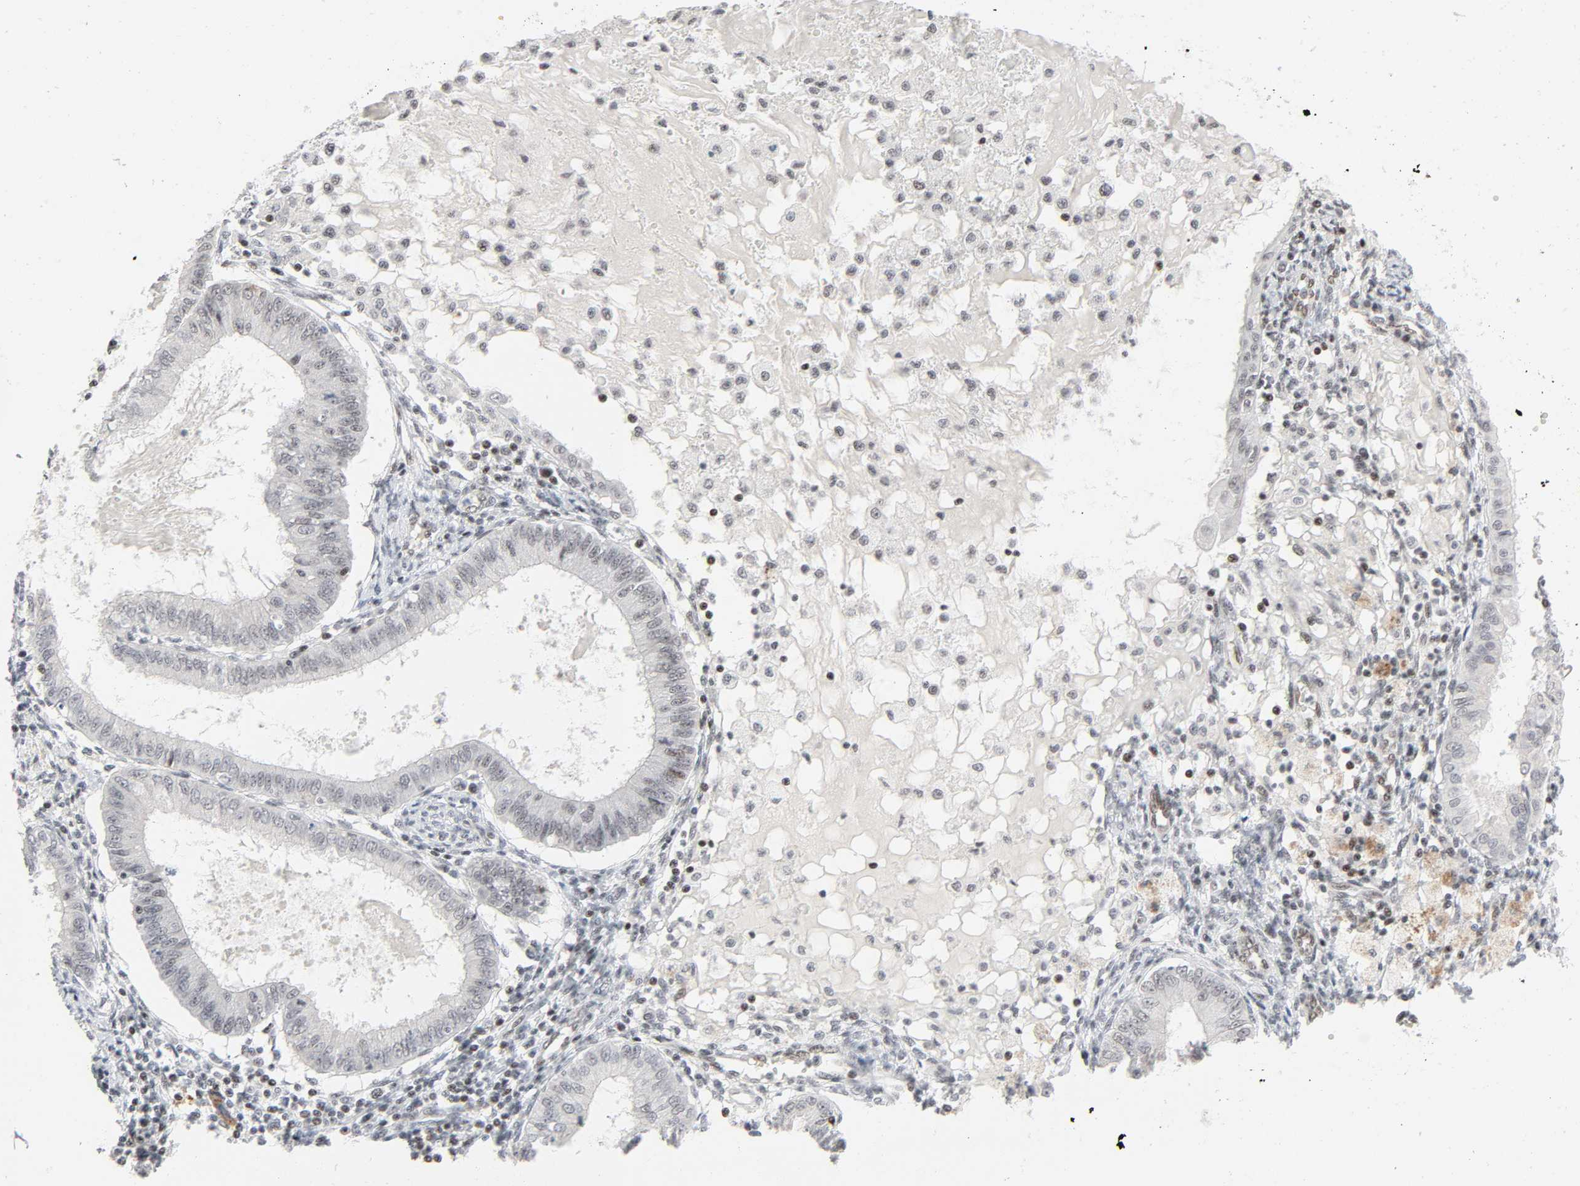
{"staining": {"intensity": "negative", "quantity": "none", "location": "none"}, "tissue": "endometrial cancer", "cell_type": "Tumor cells", "image_type": "cancer", "snomed": [{"axis": "morphology", "description": "Adenocarcinoma, NOS"}, {"axis": "topography", "description": "Endometrium"}], "caption": "Immunohistochemistry of human adenocarcinoma (endometrial) exhibits no expression in tumor cells.", "gene": "GABPA", "patient": {"sex": "female", "age": 59}}